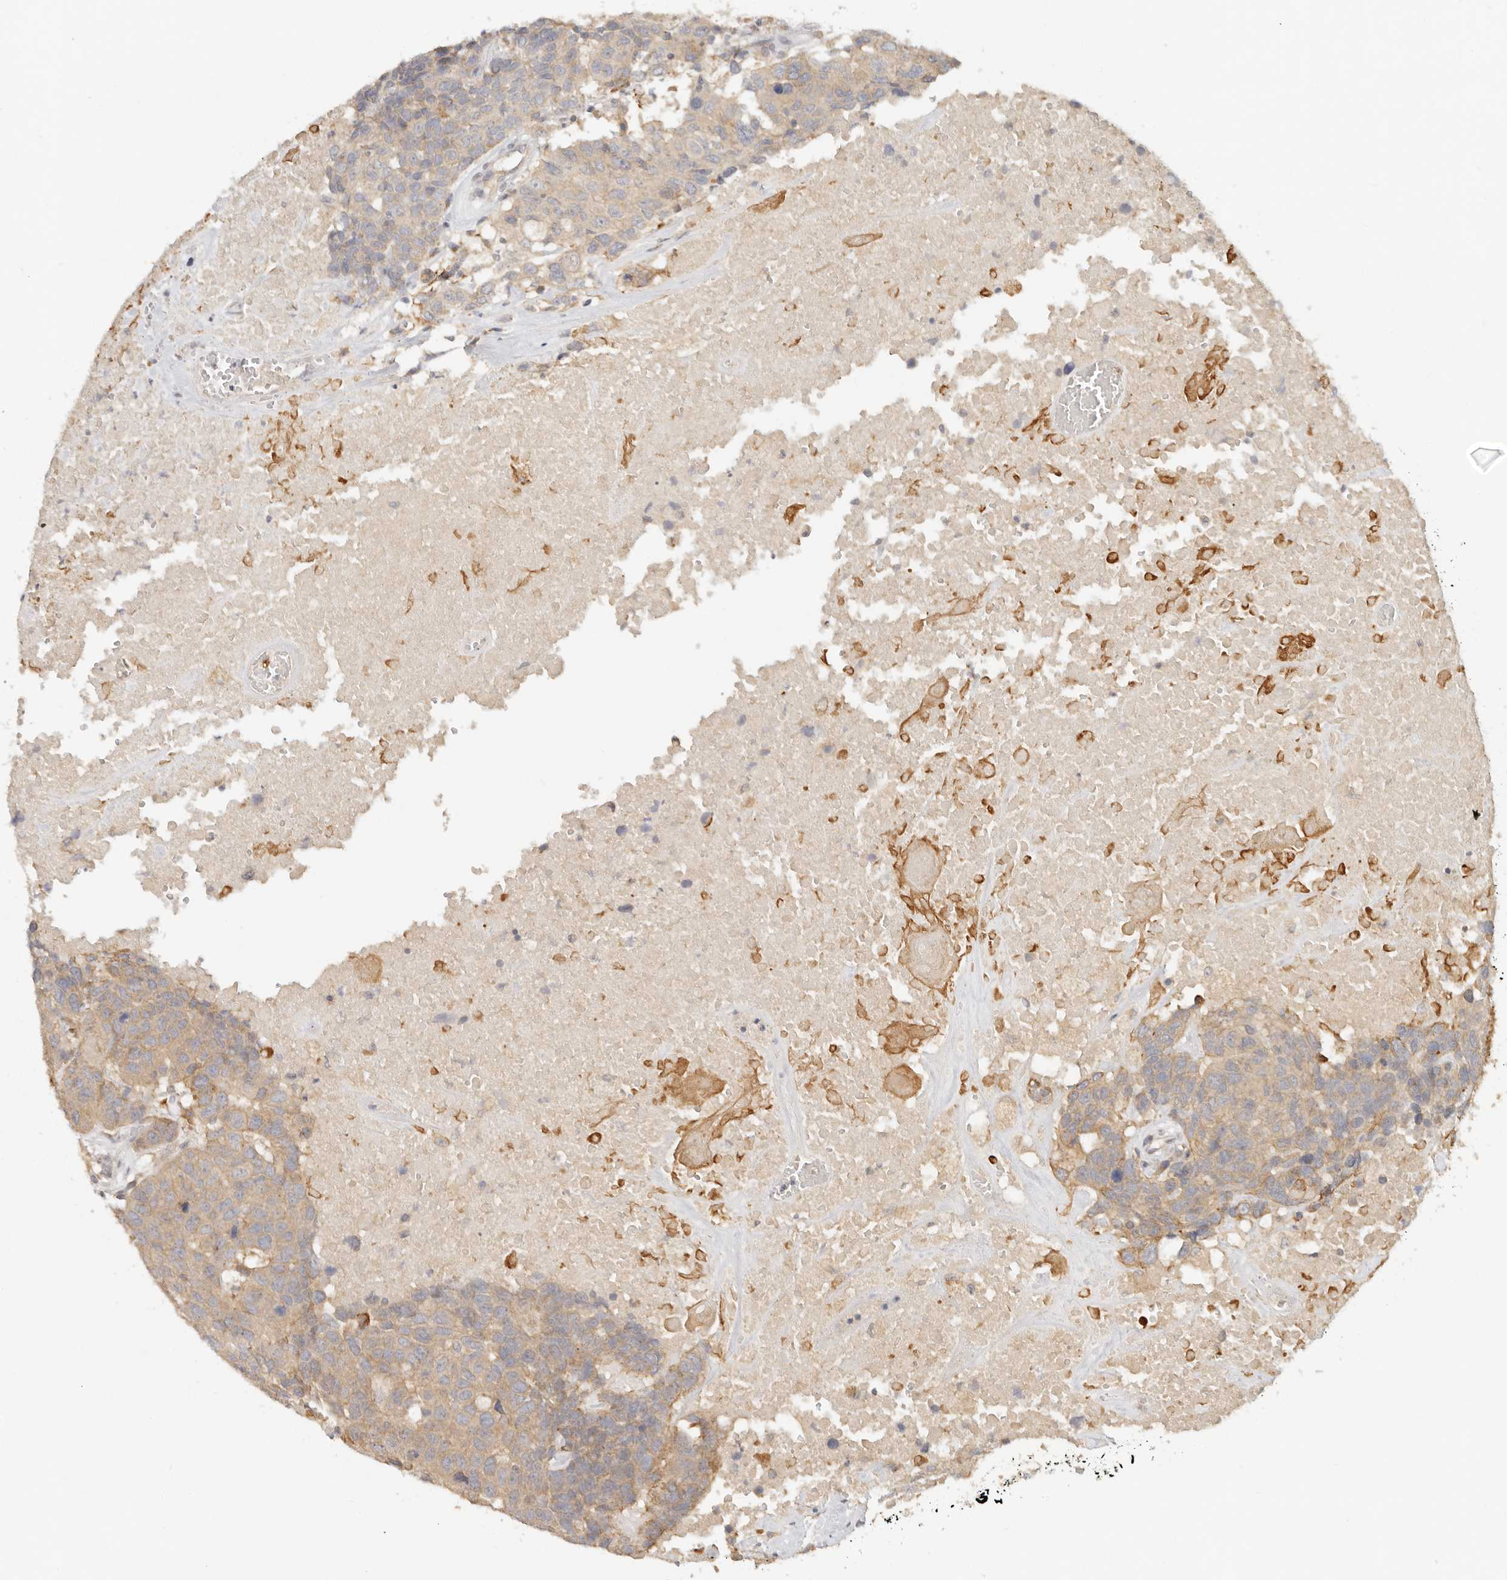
{"staining": {"intensity": "moderate", "quantity": "25%-75%", "location": "cytoplasmic/membranous"}, "tissue": "head and neck cancer", "cell_type": "Tumor cells", "image_type": "cancer", "snomed": [{"axis": "morphology", "description": "Squamous cell carcinoma, NOS"}, {"axis": "topography", "description": "Head-Neck"}], "caption": "Head and neck squamous cell carcinoma tissue reveals moderate cytoplasmic/membranous expression in approximately 25%-75% of tumor cells, visualized by immunohistochemistry. Ihc stains the protein in brown and the nuclei are stained blue.", "gene": "HECTD3", "patient": {"sex": "male", "age": 66}}